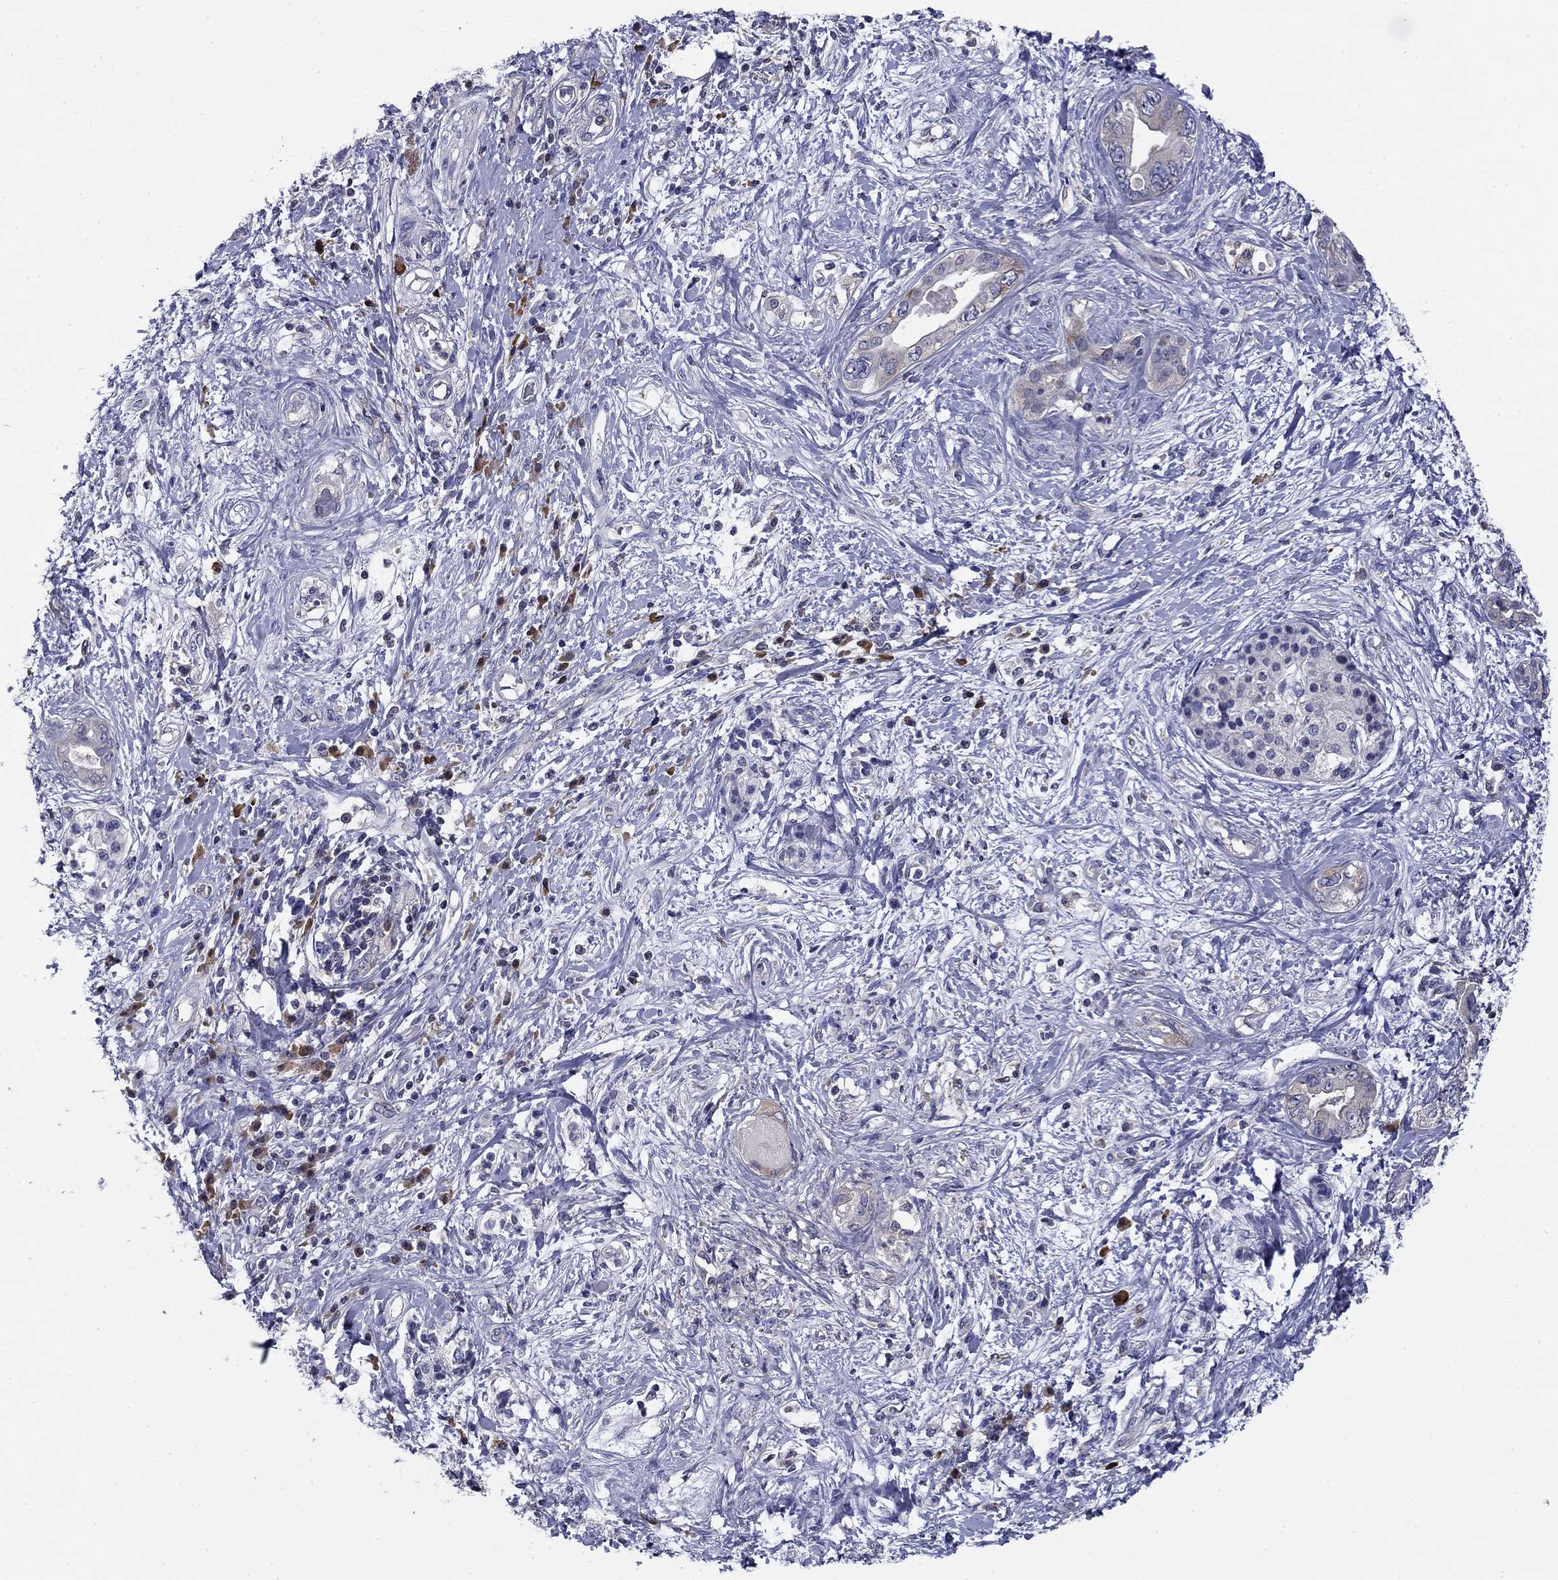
{"staining": {"intensity": "weak", "quantity": "<25%", "location": "cytoplasmic/membranous"}, "tissue": "pancreatic cancer", "cell_type": "Tumor cells", "image_type": "cancer", "snomed": [{"axis": "morphology", "description": "Adenocarcinoma, NOS"}, {"axis": "topography", "description": "Pancreas"}], "caption": "This micrograph is of pancreatic cancer (adenocarcinoma) stained with IHC to label a protein in brown with the nuclei are counter-stained blue. There is no expression in tumor cells.", "gene": "POU2F2", "patient": {"sex": "female", "age": 56}}